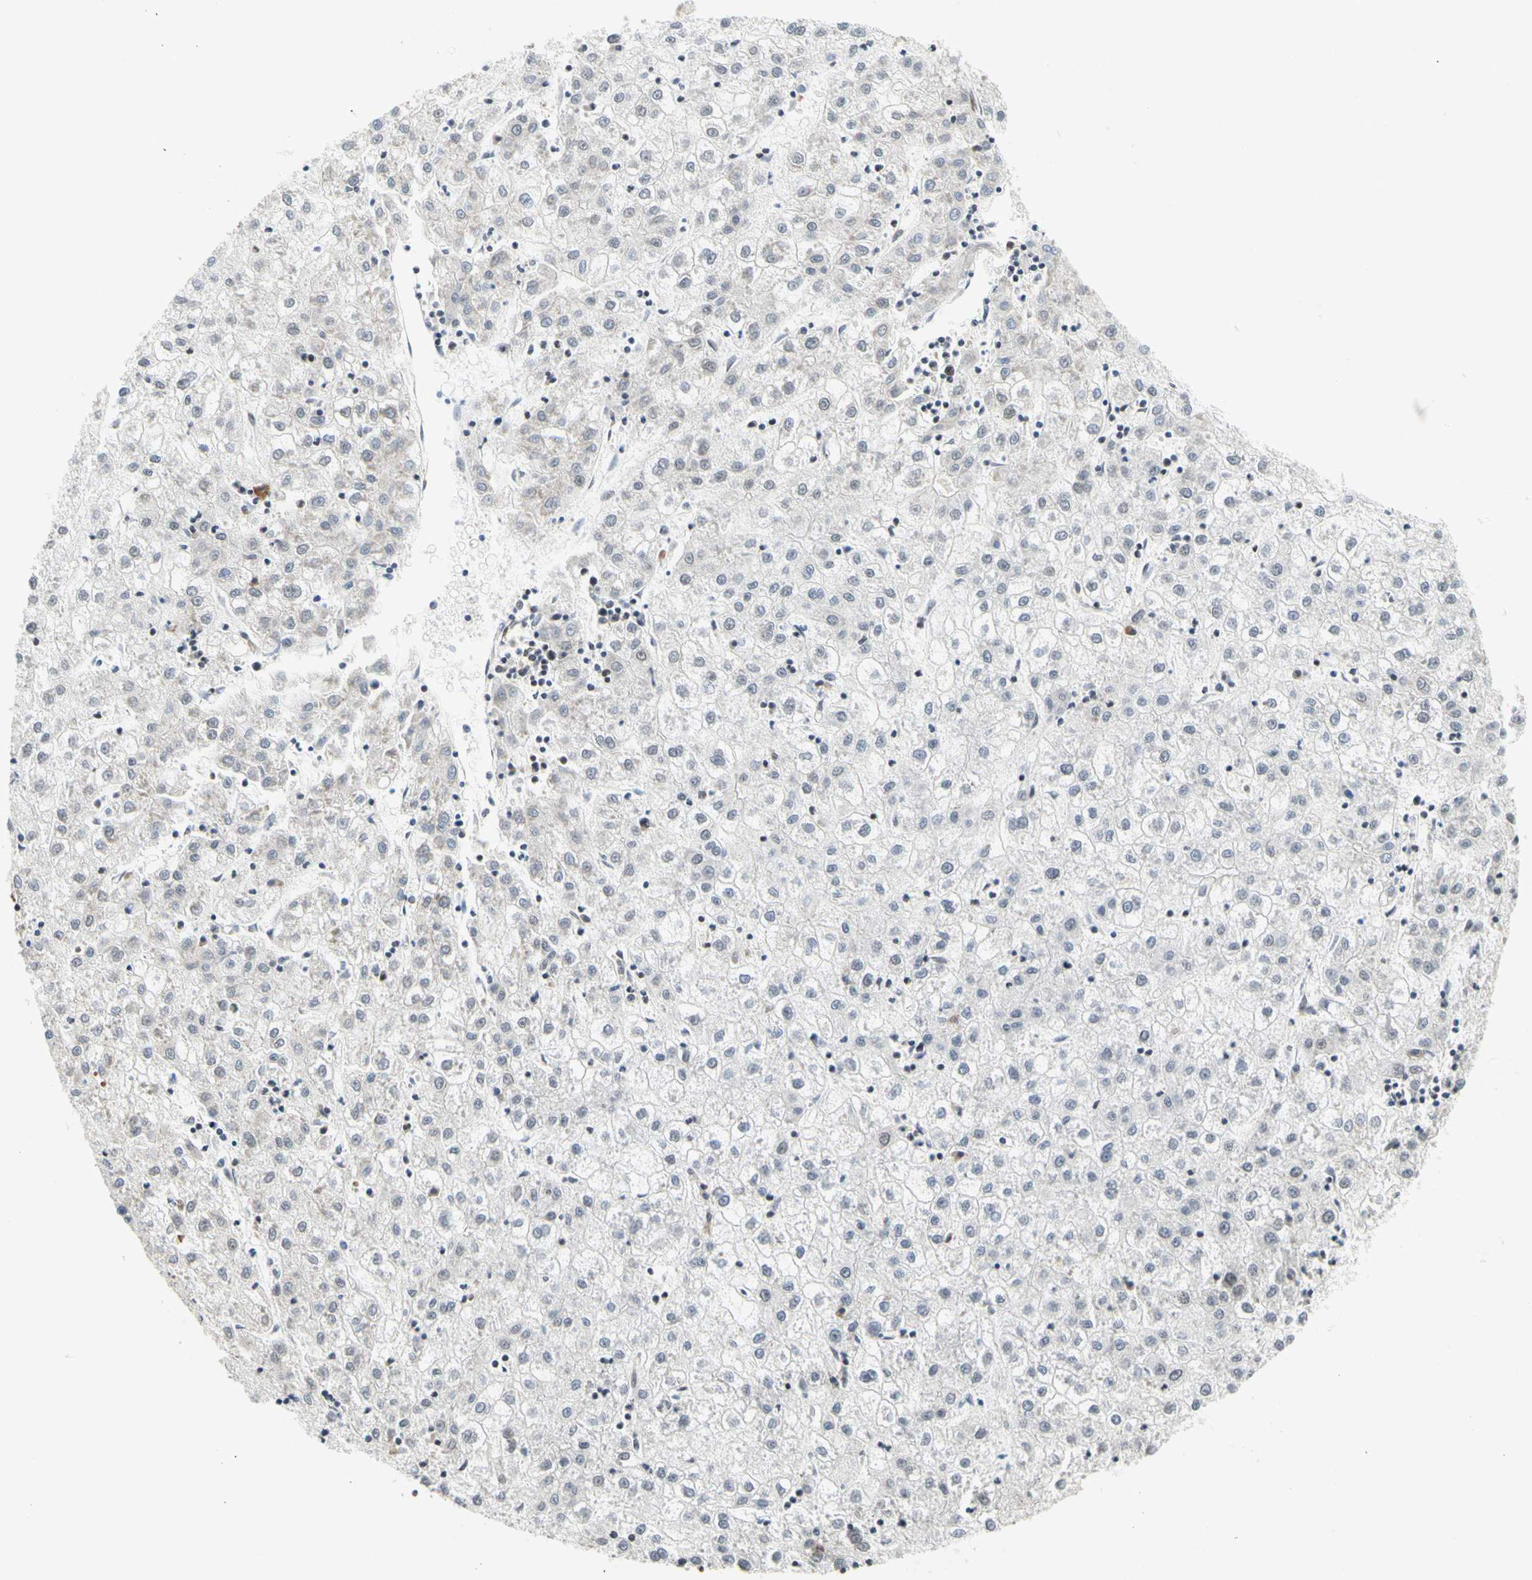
{"staining": {"intensity": "negative", "quantity": "none", "location": "none"}, "tissue": "liver cancer", "cell_type": "Tumor cells", "image_type": "cancer", "snomed": [{"axis": "morphology", "description": "Carcinoma, Hepatocellular, NOS"}, {"axis": "topography", "description": "Liver"}], "caption": "Photomicrograph shows no significant protein staining in tumor cells of liver cancer (hepatocellular carcinoma).", "gene": "ZSCAN16", "patient": {"sex": "male", "age": 72}}